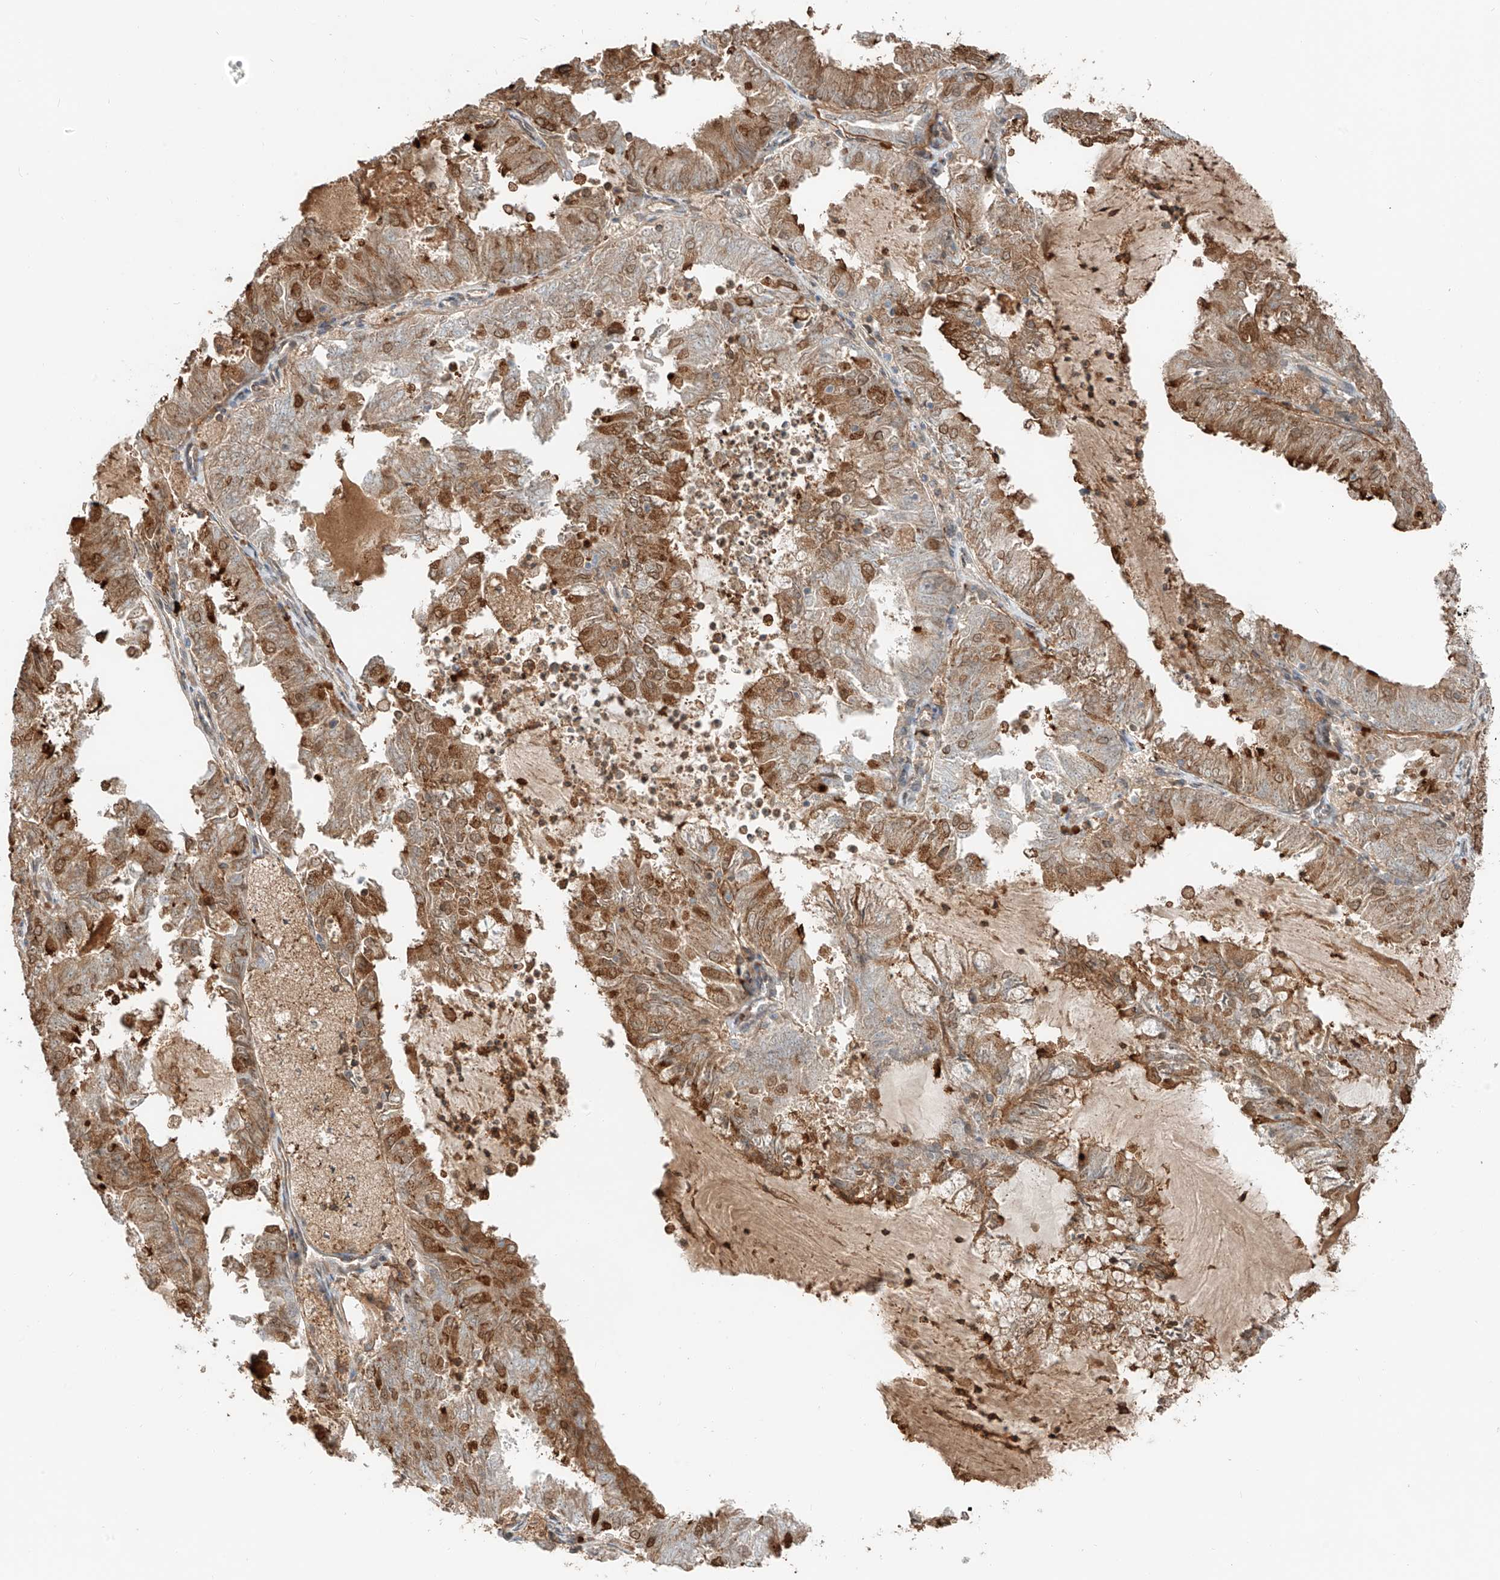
{"staining": {"intensity": "moderate", "quantity": "25%-75%", "location": "cytoplasmic/membranous,nuclear"}, "tissue": "endometrial cancer", "cell_type": "Tumor cells", "image_type": "cancer", "snomed": [{"axis": "morphology", "description": "Adenocarcinoma, NOS"}, {"axis": "topography", "description": "Endometrium"}], "caption": "An immunohistochemistry histopathology image of tumor tissue is shown. Protein staining in brown highlights moderate cytoplasmic/membranous and nuclear positivity in endometrial cancer within tumor cells.", "gene": "CEP162", "patient": {"sex": "female", "age": 57}}